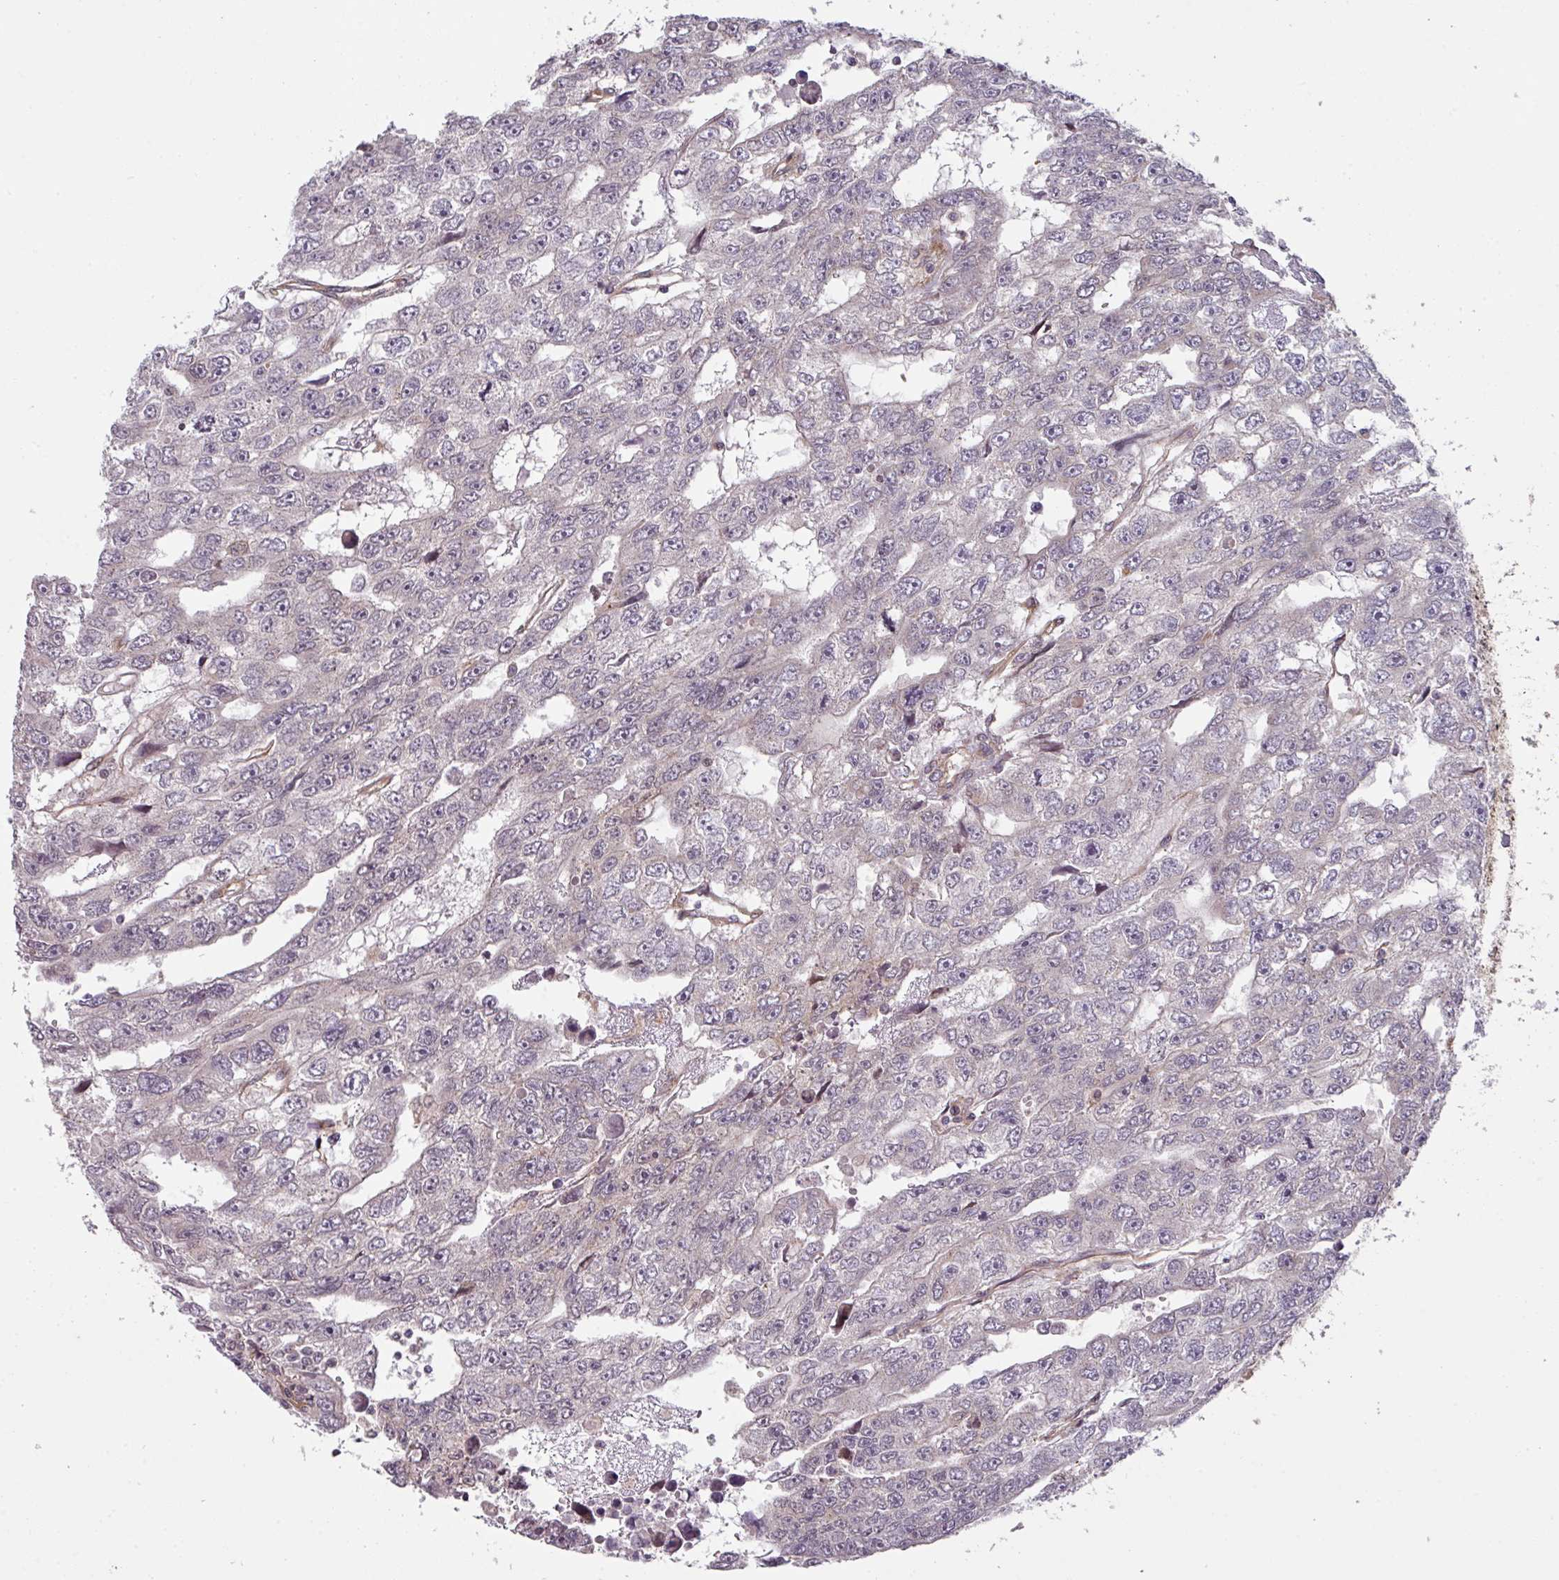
{"staining": {"intensity": "negative", "quantity": "none", "location": "none"}, "tissue": "testis cancer", "cell_type": "Tumor cells", "image_type": "cancer", "snomed": [{"axis": "morphology", "description": "Carcinoma, Embryonal, NOS"}, {"axis": "topography", "description": "Testis"}], "caption": "There is no significant expression in tumor cells of testis cancer (embryonal carcinoma).", "gene": "CYFIP2", "patient": {"sex": "male", "age": 20}}